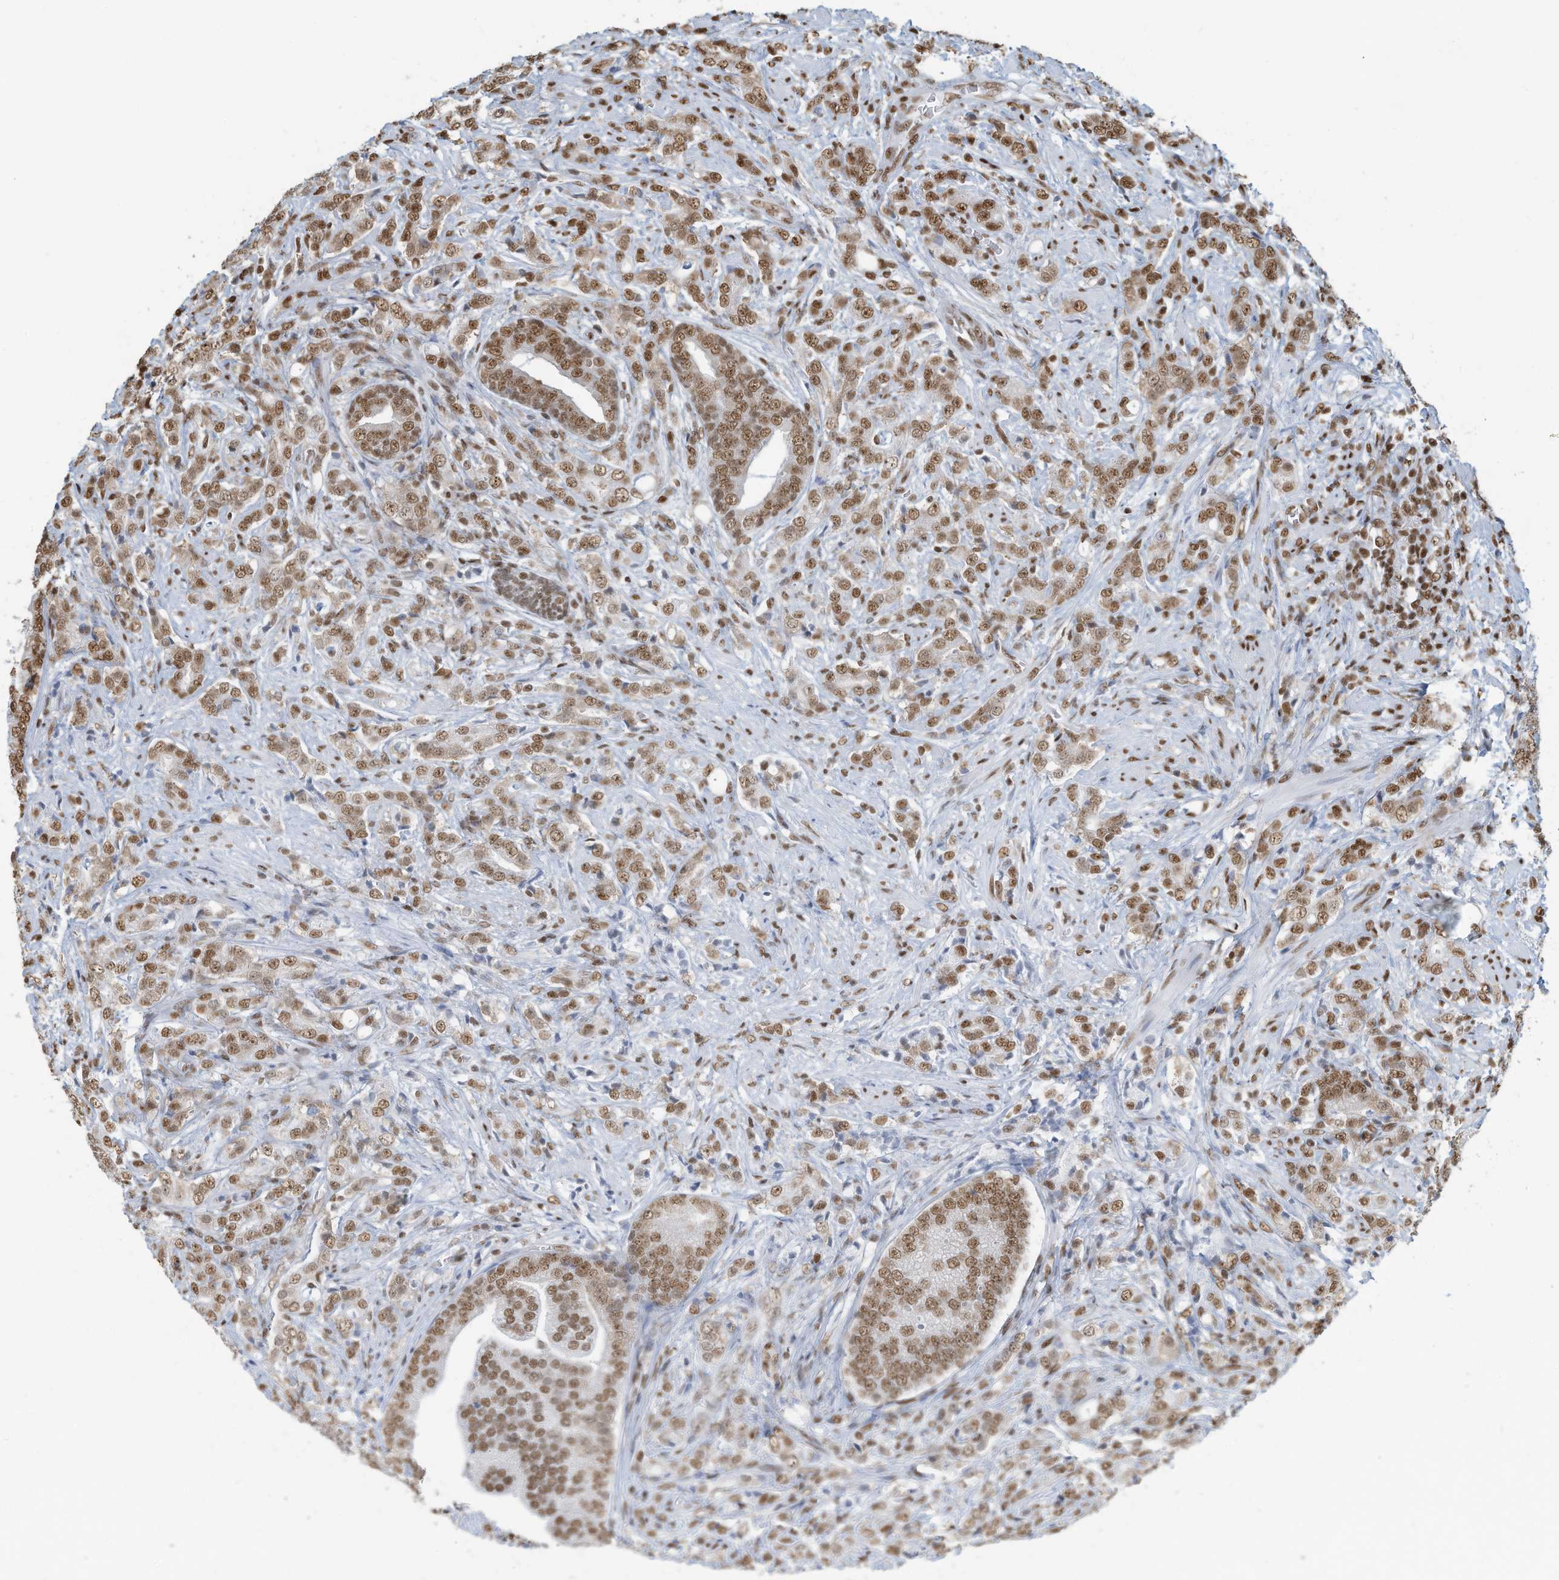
{"staining": {"intensity": "moderate", "quantity": ">75%", "location": "nuclear"}, "tissue": "prostate cancer", "cell_type": "Tumor cells", "image_type": "cancer", "snomed": [{"axis": "morphology", "description": "Adenocarcinoma, High grade"}, {"axis": "topography", "description": "Prostate"}], "caption": "A micrograph showing moderate nuclear expression in approximately >75% of tumor cells in prostate cancer (adenocarcinoma (high-grade)), as visualized by brown immunohistochemical staining.", "gene": "SARNP", "patient": {"sex": "male", "age": 57}}